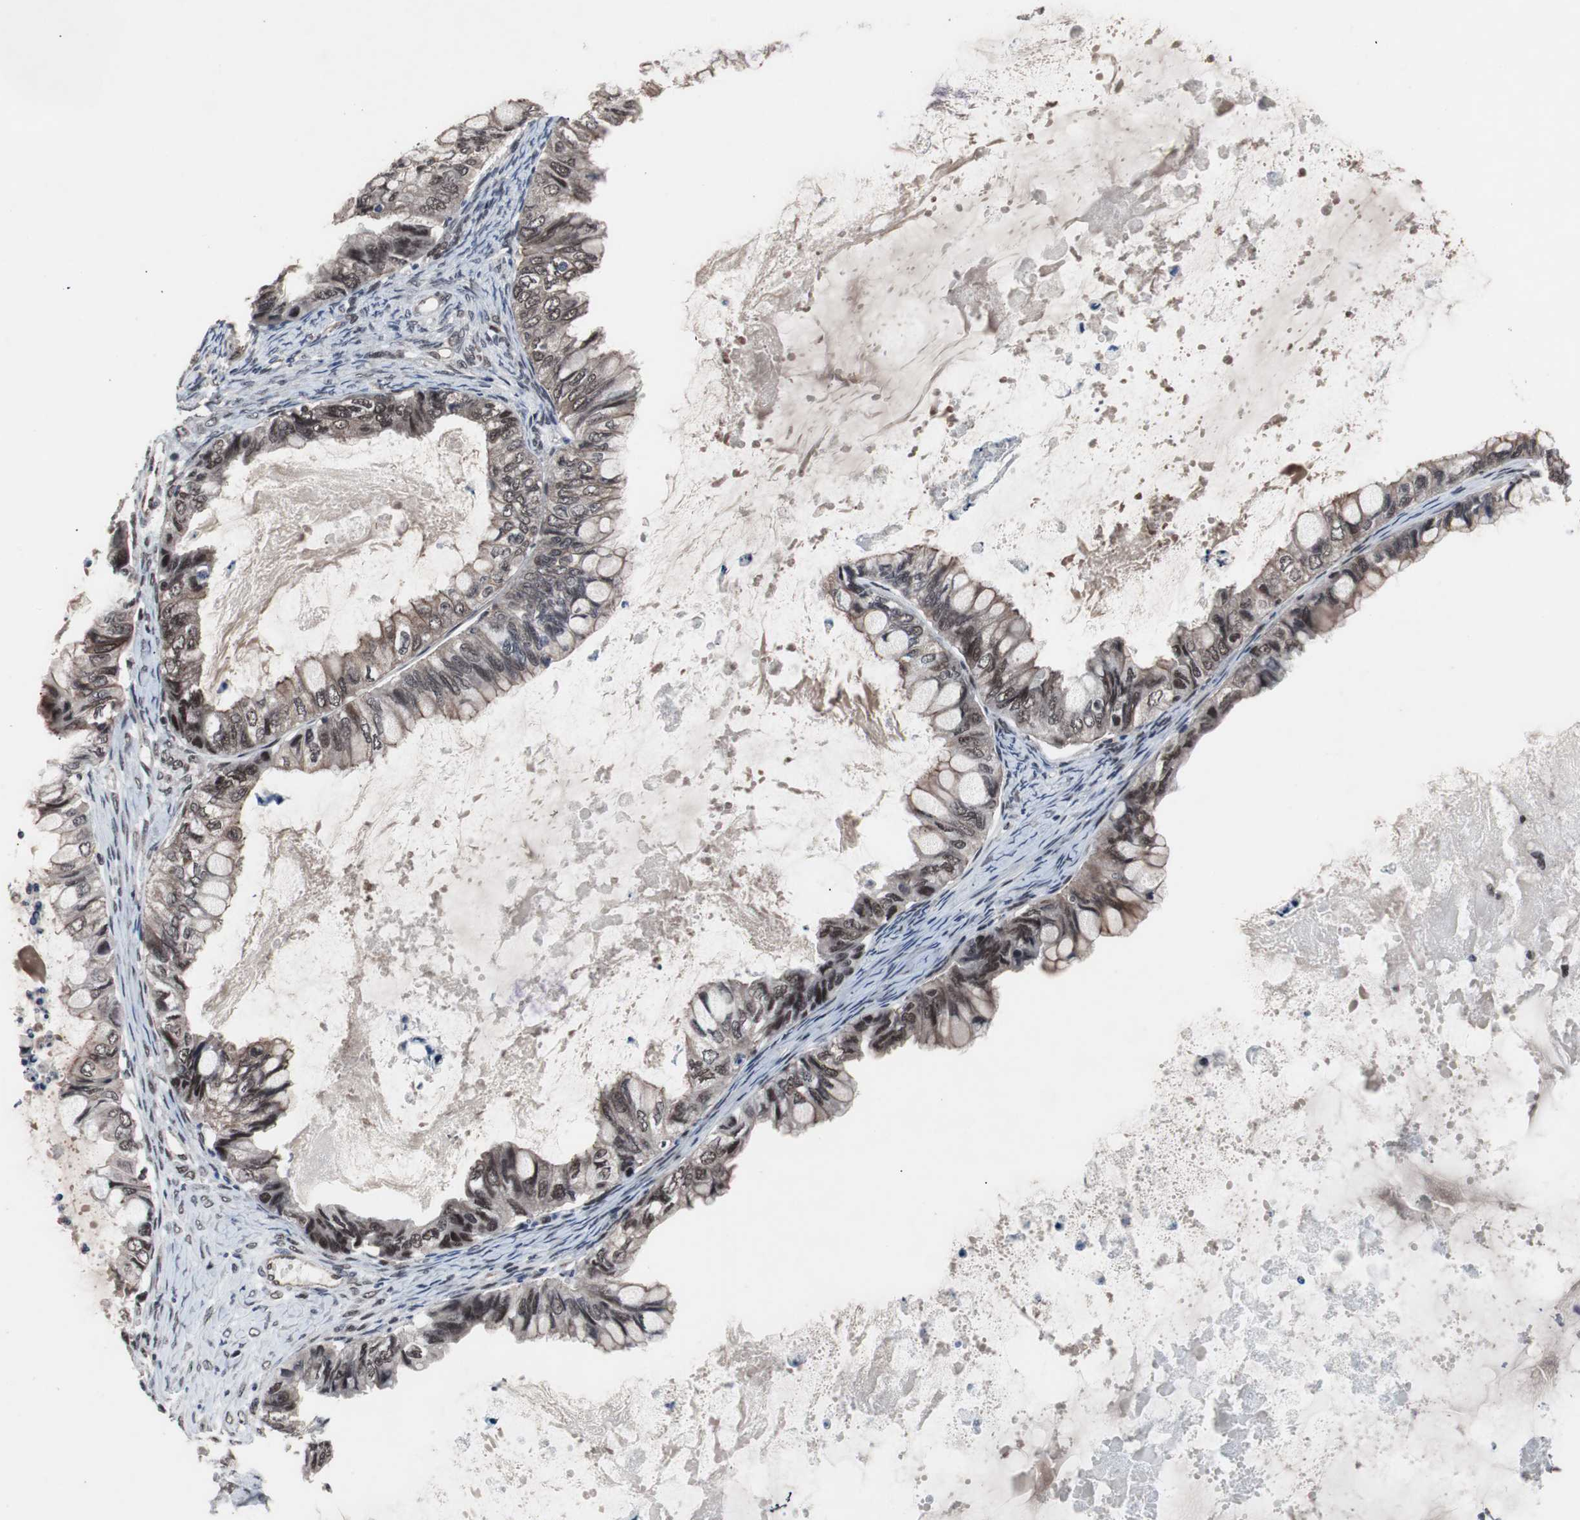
{"staining": {"intensity": "weak", "quantity": ">75%", "location": "cytoplasmic/membranous,nuclear"}, "tissue": "ovarian cancer", "cell_type": "Tumor cells", "image_type": "cancer", "snomed": [{"axis": "morphology", "description": "Cystadenocarcinoma, mucinous, NOS"}, {"axis": "topography", "description": "Ovary"}], "caption": "High-magnification brightfield microscopy of mucinous cystadenocarcinoma (ovarian) stained with DAB (brown) and counterstained with hematoxylin (blue). tumor cells exhibit weak cytoplasmic/membranous and nuclear positivity is present in approximately>75% of cells. Immunohistochemistry stains the protein in brown and the nuclei are stained blue.", "gene": "GTF2F2", "patient": {"sex": "female", "age": 80}}